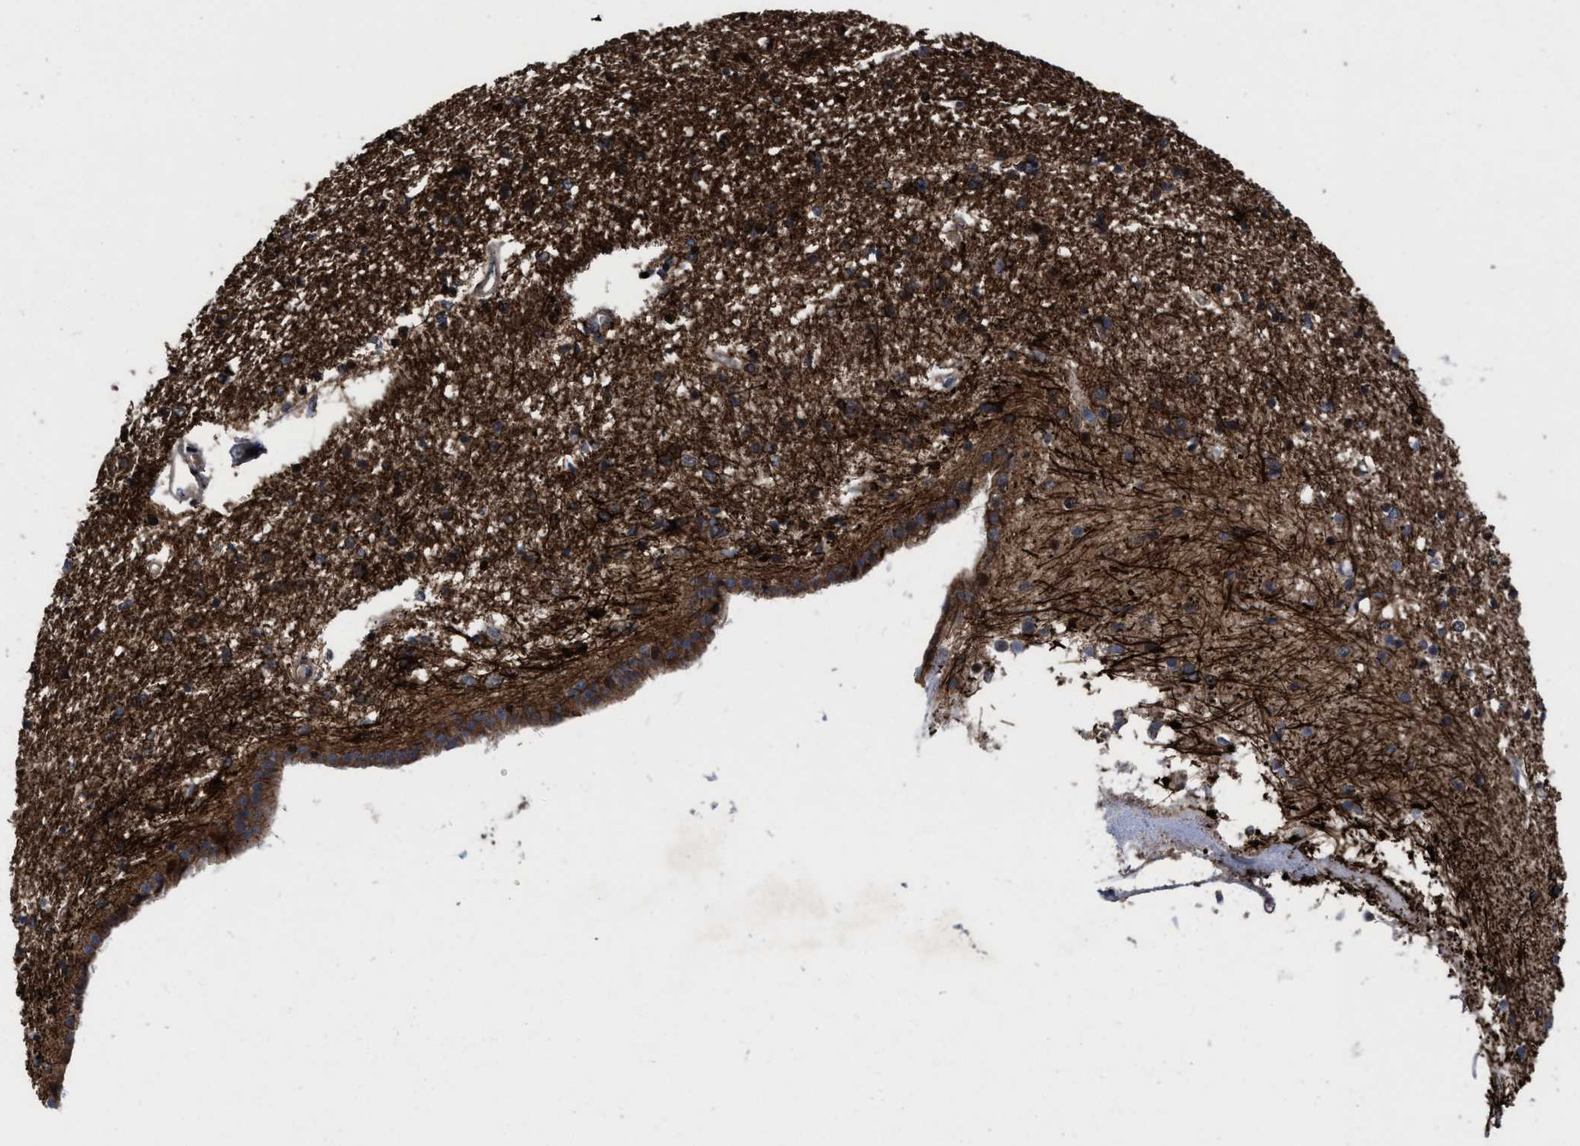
{"staining": {"intensity": "strong", "quantity": ">75%", "location": "cytoplasmic/membranous,nuclear"}, "tissue": "caudate", "cell_type": "Glial cells", "image_type": "normal", "snomed": [{"axis": "morphology", "description": "Normal tissue, NOS"}, {"axis": "topography", "description": "Lateral ventricle wall"}], "caption": "Human caudate stained with a brown dye displays strong cytoplasmic/membranous,nuclear positive staining in approximately >75% of glial cells.", "gene": "MRPL50", "patient": {"sex": "male", "age": 45}}